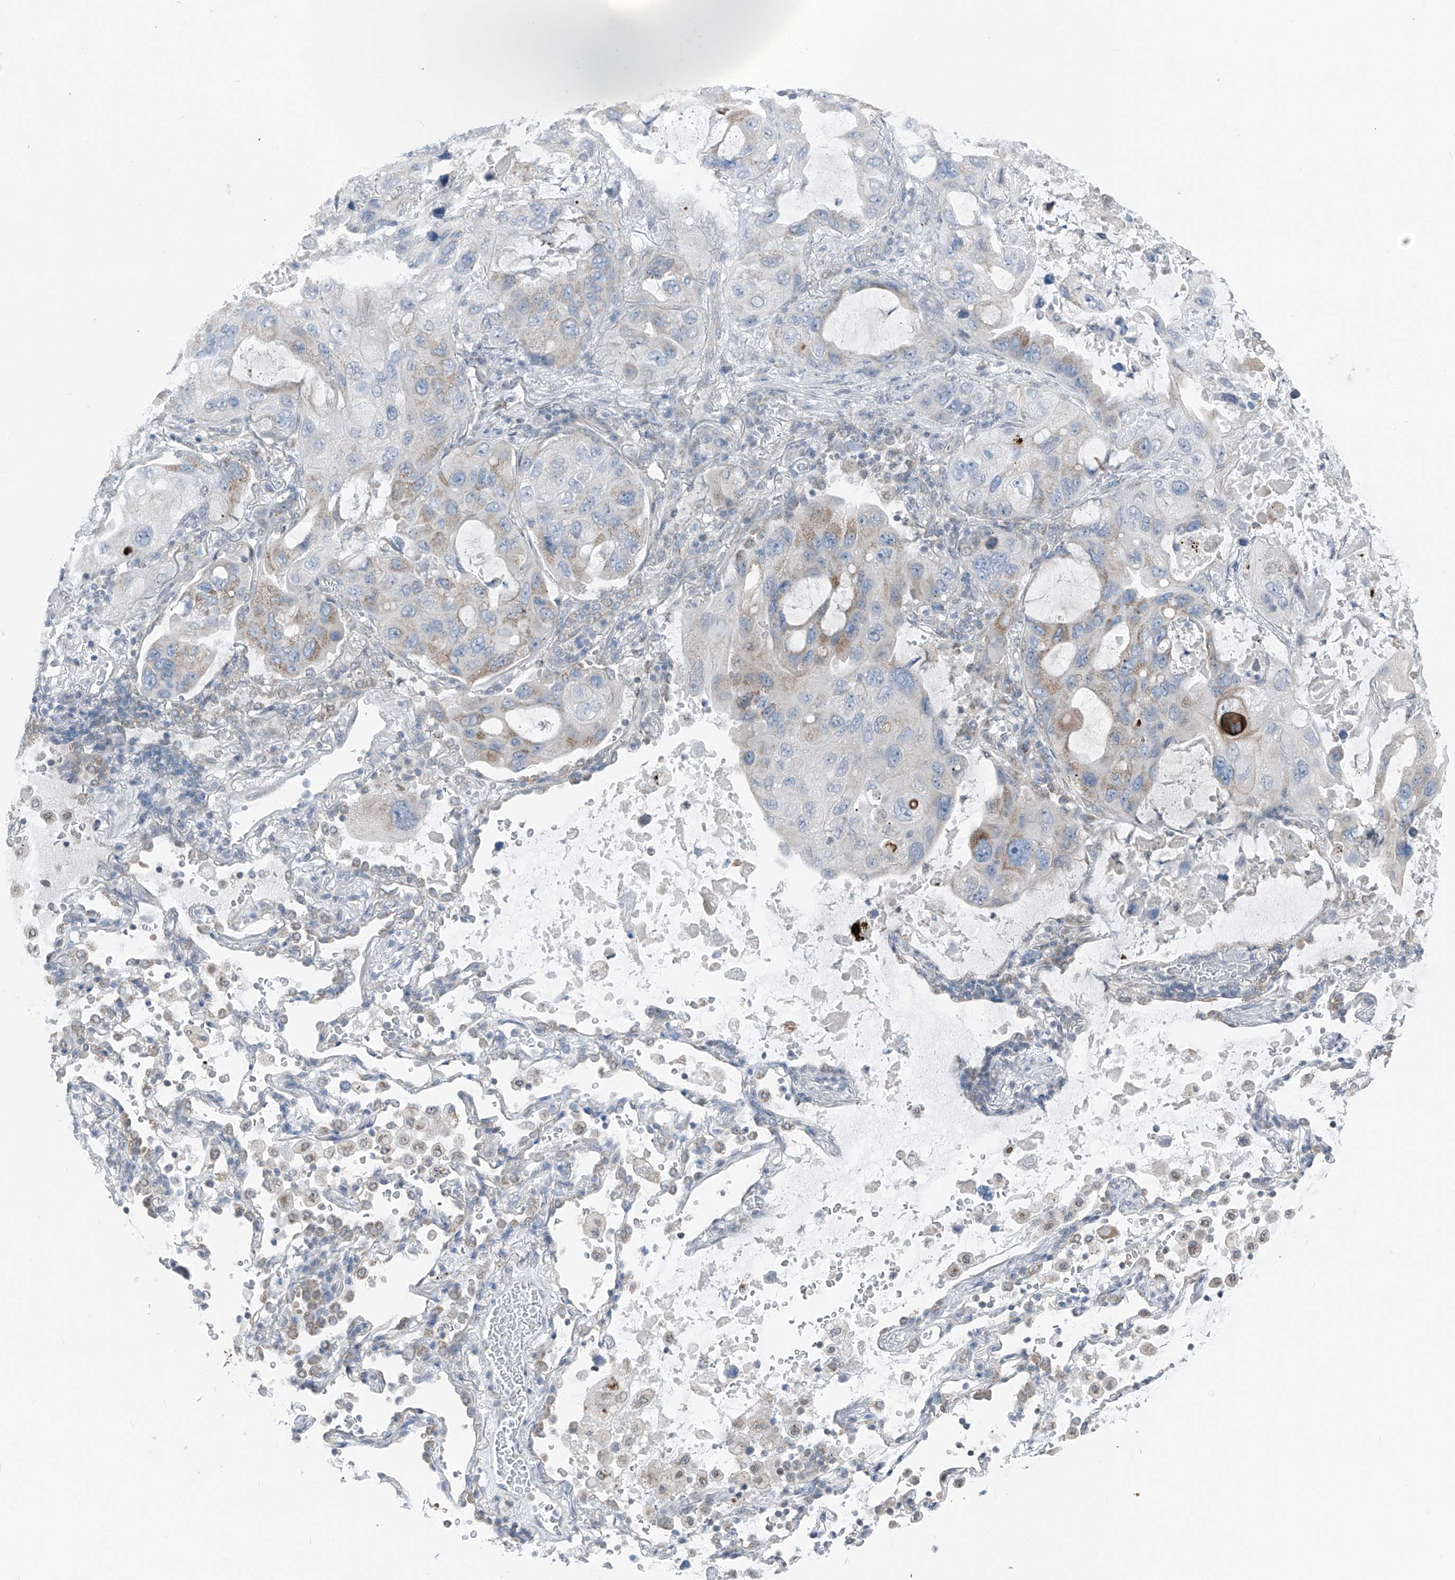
{"staining": {"intensity": "weak", "quantity": "<25%", "location": "cytoplasmic/membranous"}, "tissue": "lung cancer", "cell_type": "Tumor cells", "image_type": "cancer", "snomed": [{"axis": "morphology", "description": "Squamous cell carcinoma, NOS"}, {"axis": "topography", "description": "Lung"}], "caption": "Immunohistochemistry photomicrograph of lung squamous cell carcinoma stained for a protein (brown), which reveals no expression in tumor cells. Nuclei are stained in blue.", "gene": "DYRK1B", "patient": {"sex": "female", "age": 73}}